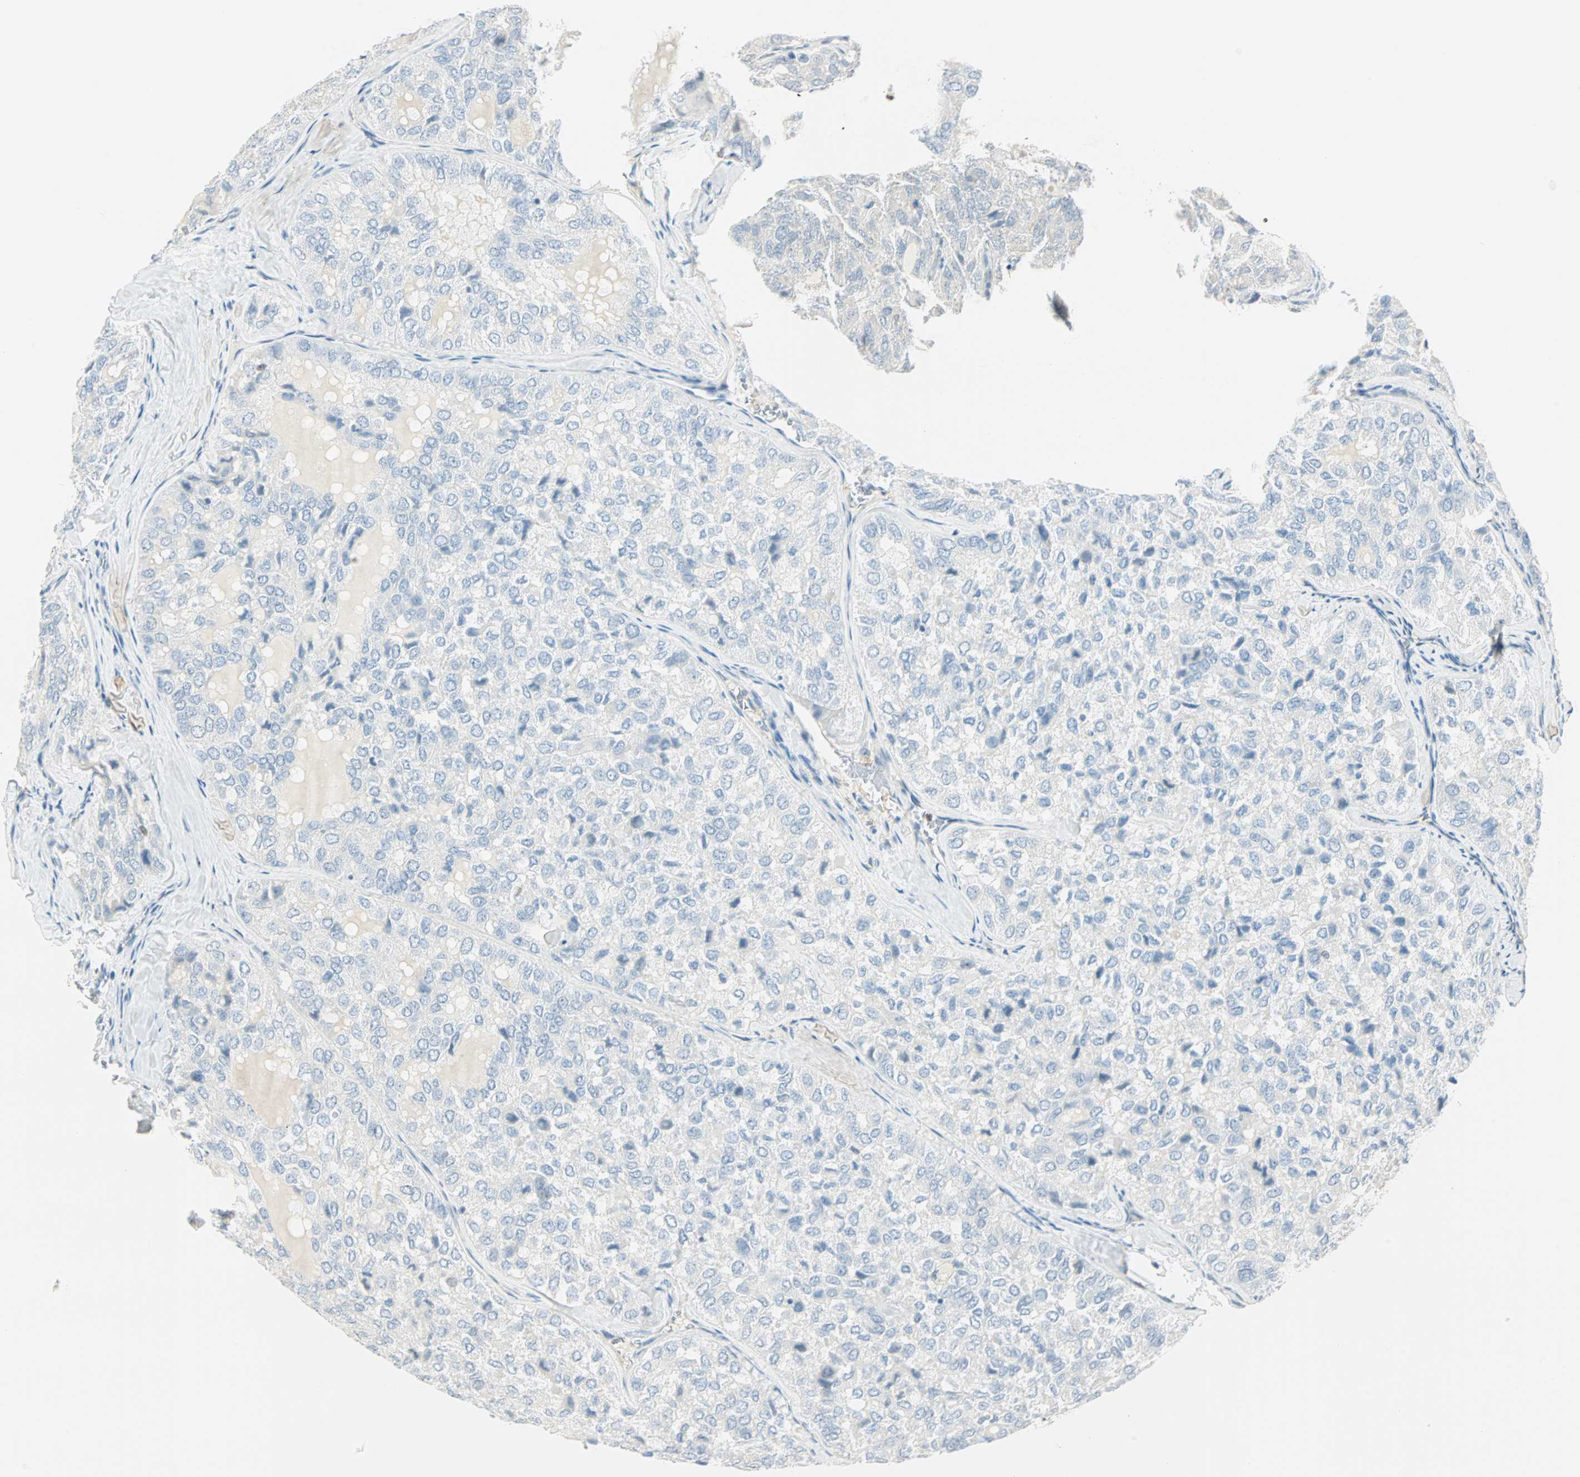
{"staining": {"intensity": "negative", "quantity": "none", "location": "none"}, "tissue": "thyroid cancer", "cell_type": "Tumor cells", "image_type": "cancer", "snomed": [{"axis": "morphology", "description": "Follicular adenoma carcinoma, NOS"}, {"axis": "topography", "description": "Thyroid gland"}], "caption": "Tumor cells show no significant staining in thyroid cancer (follicular adenoma carcinoma). (DAB immunohistochemistry, high magnification).", "gene": "MLLT10", "patient": {"sex": "male", "age": 75}}